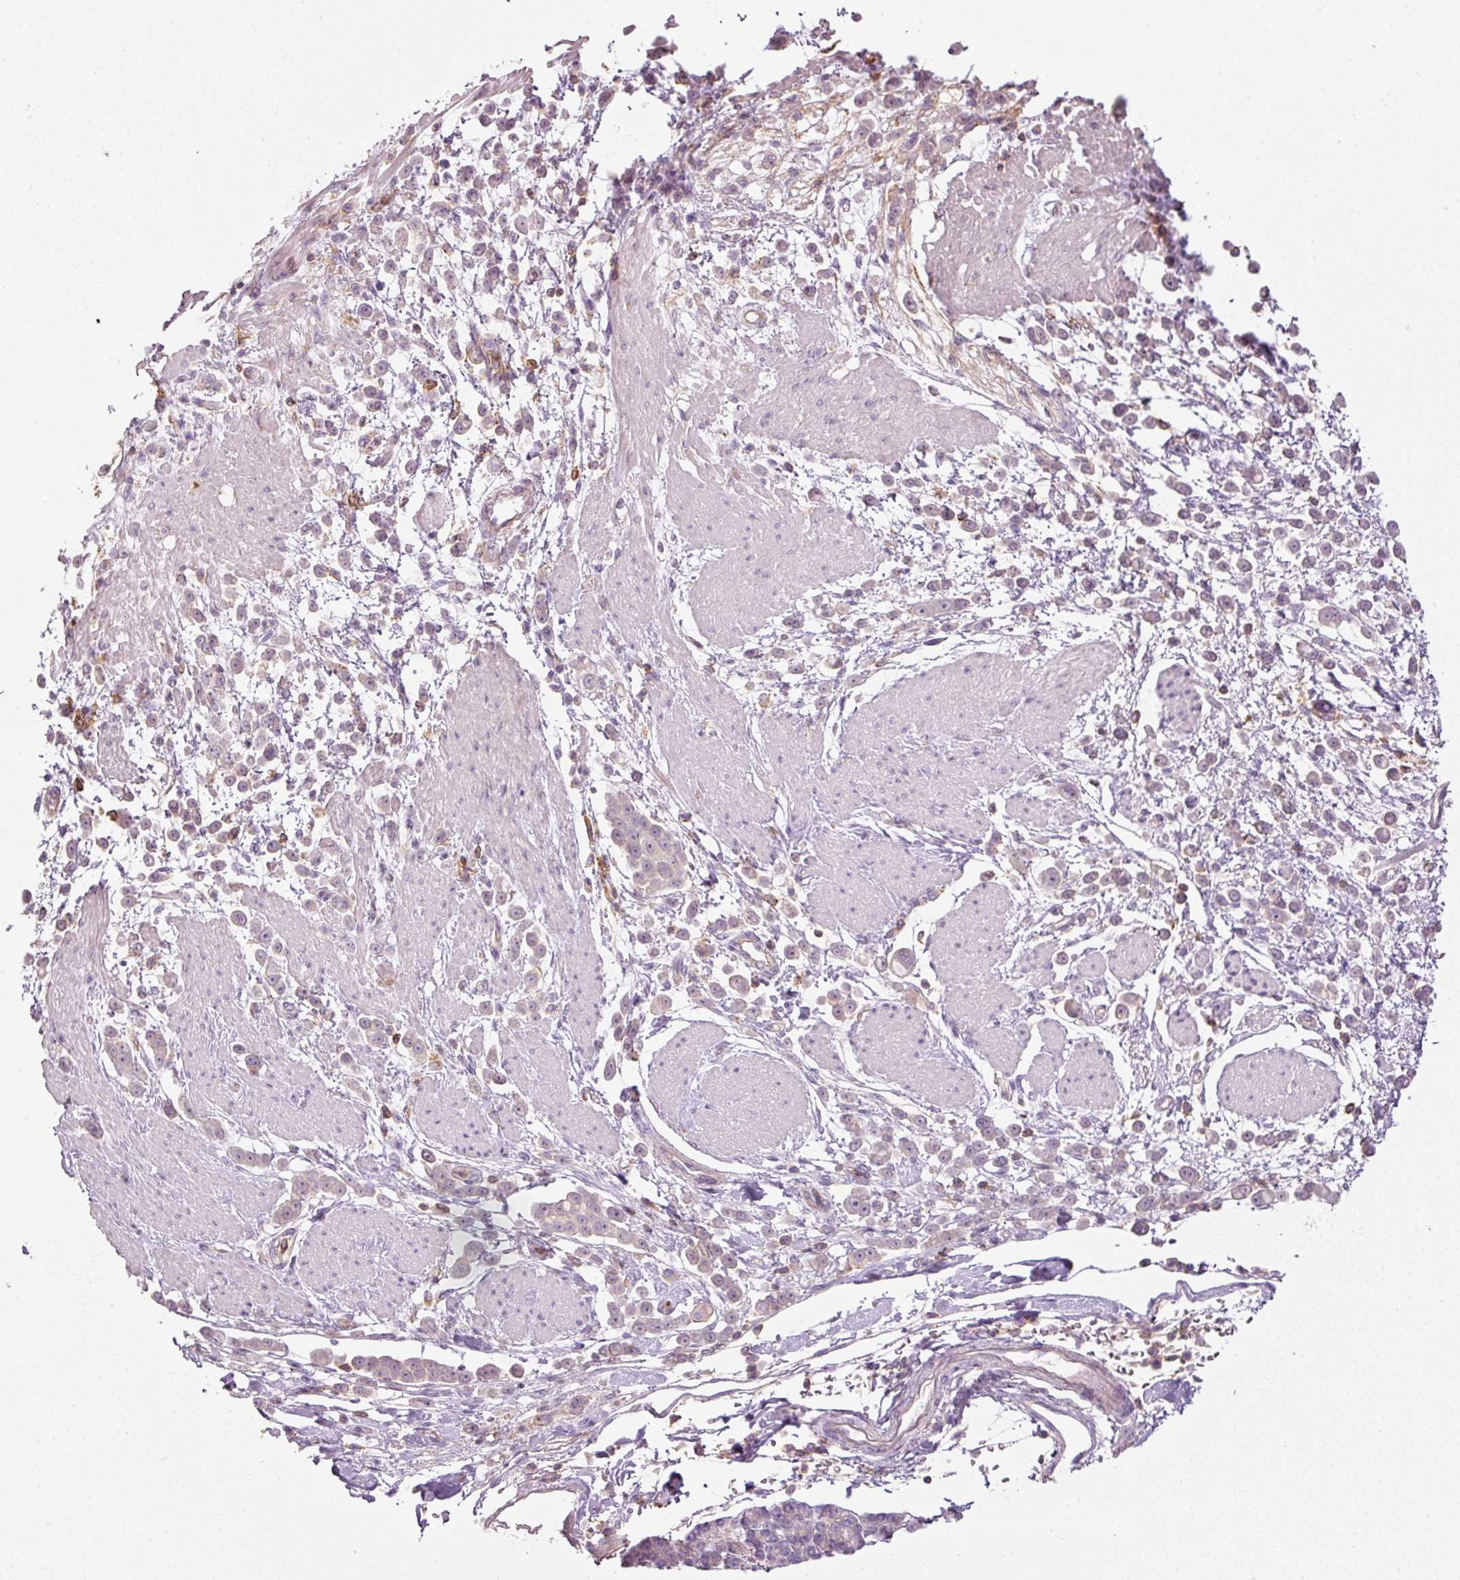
{"staining": {"intensity": "negative", "quantity": "none", "location": "none"}, "tissue": "pancreatic cancer", "cell_type": "Tumor cells", "image_type": "cancer", "snomed": [{"axis": "morphology", "description": "Normal tissue, NOS"}, {"axis": "morphology", "description": "Adenocarcinoma, NOS"}, {"axis": "topography", "description": "Pancreas"}], "caption": "This is a image of IHC staining of pancreatic adenocarcinoma, which shows no staining in tumor cells. The staining was performed using DAB (3,3'-diaminobenzidine) to visualize the protein expression in brown, while the nuclei were stained in blue with hematoxylin (Magnification: 20x).", "gene": "SIPA1", "patient": {"sex": "female", "age": 64}}